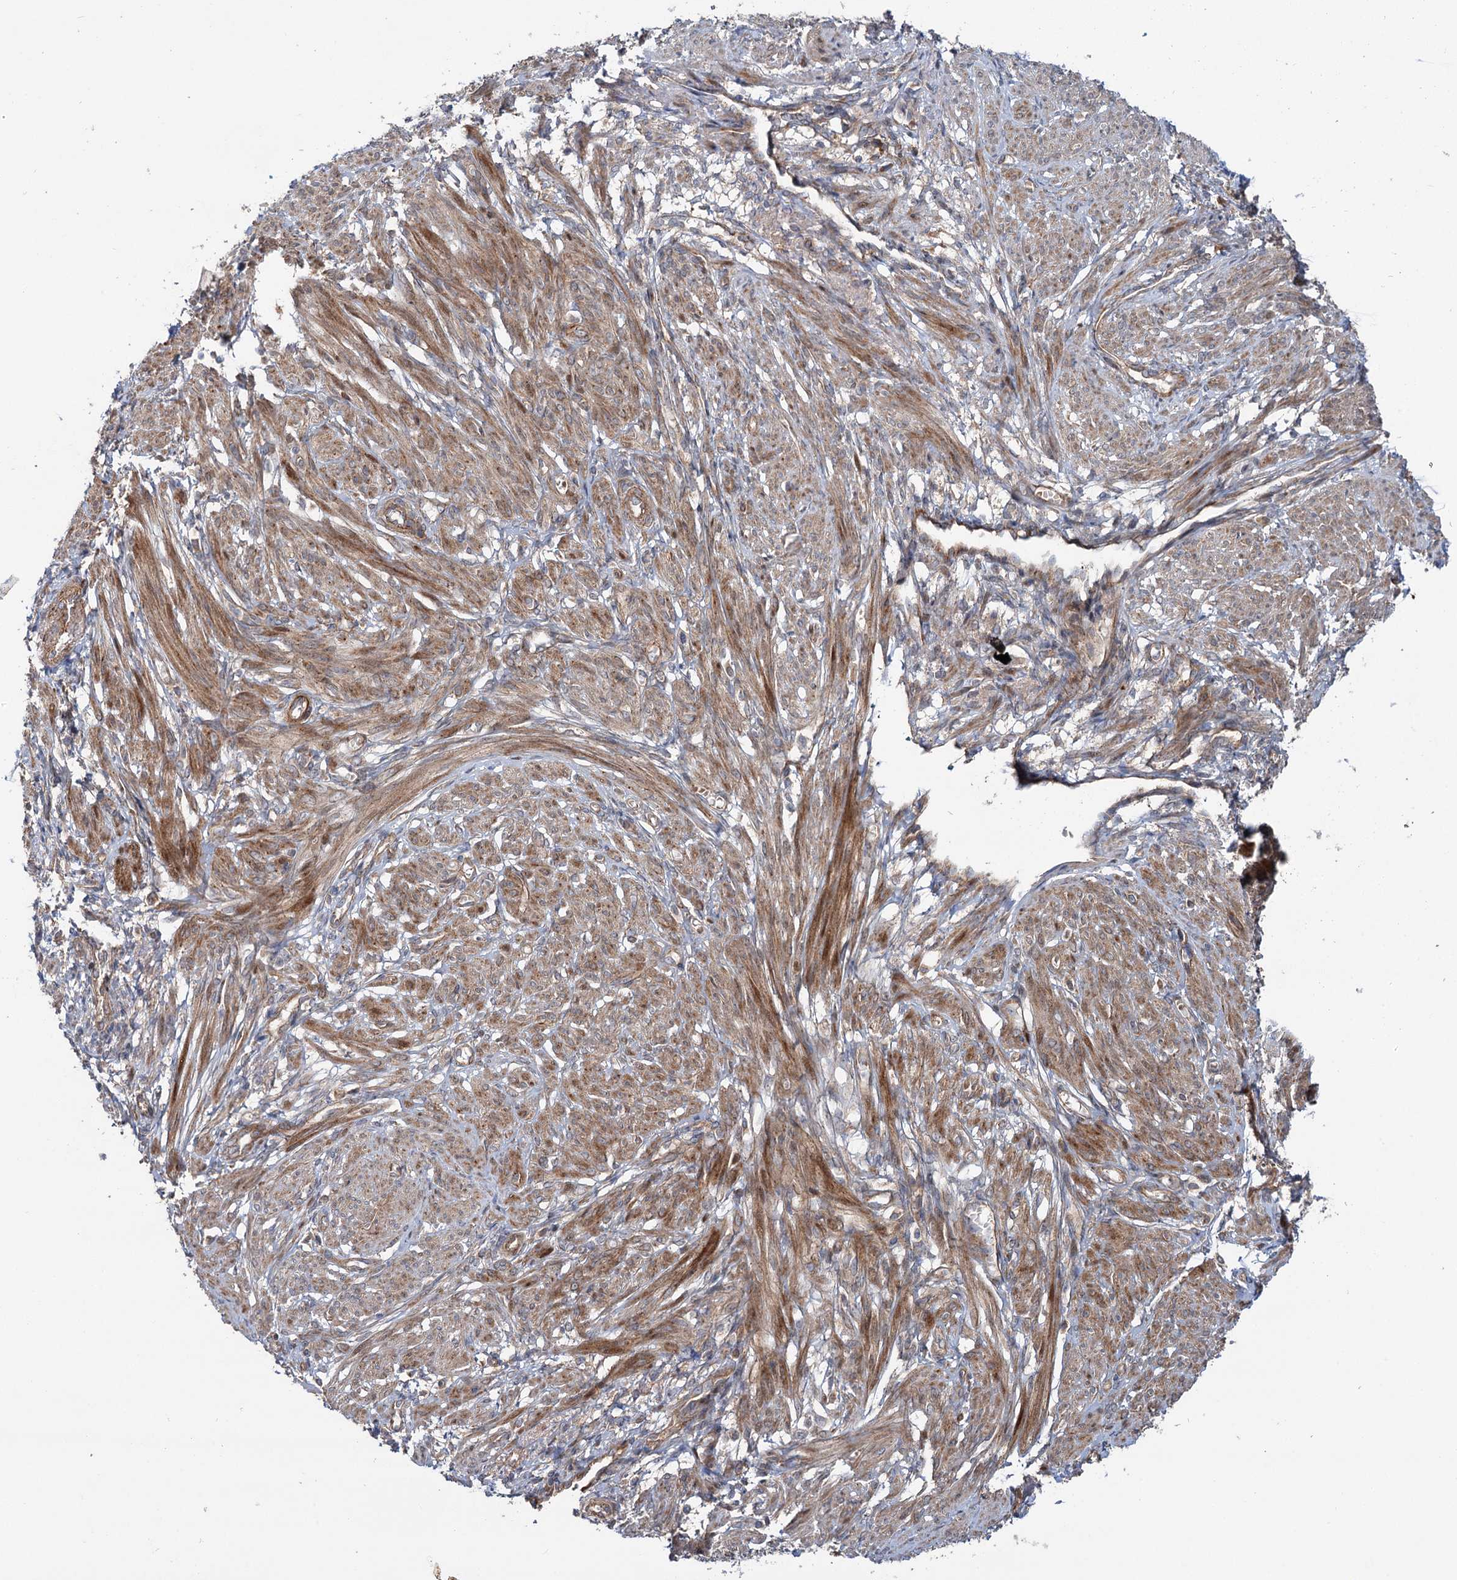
{"staining": {"intensity": "moderate", "quantity": "25%-75%", "location": "cytoplasmic/membranous"}, "tissue": "smooth muscle", "cell_type": "Smooth muscle cells", "image_type": "normal", "snomed": [{"axis": "morphology", "description": "Normal tissue, NOS"}, {"axis": "topography", "description": "Smooth muscle"}], "caption": "About 25%-75% of smooth muscle cells in benign human smooth muscle exhibit moderate cytoplasmic/membranous protein staining as visualized by brown immunohistochemical staining.", "gene": "ADGRG4", "patient": {"sex": "female", "age": 39}}